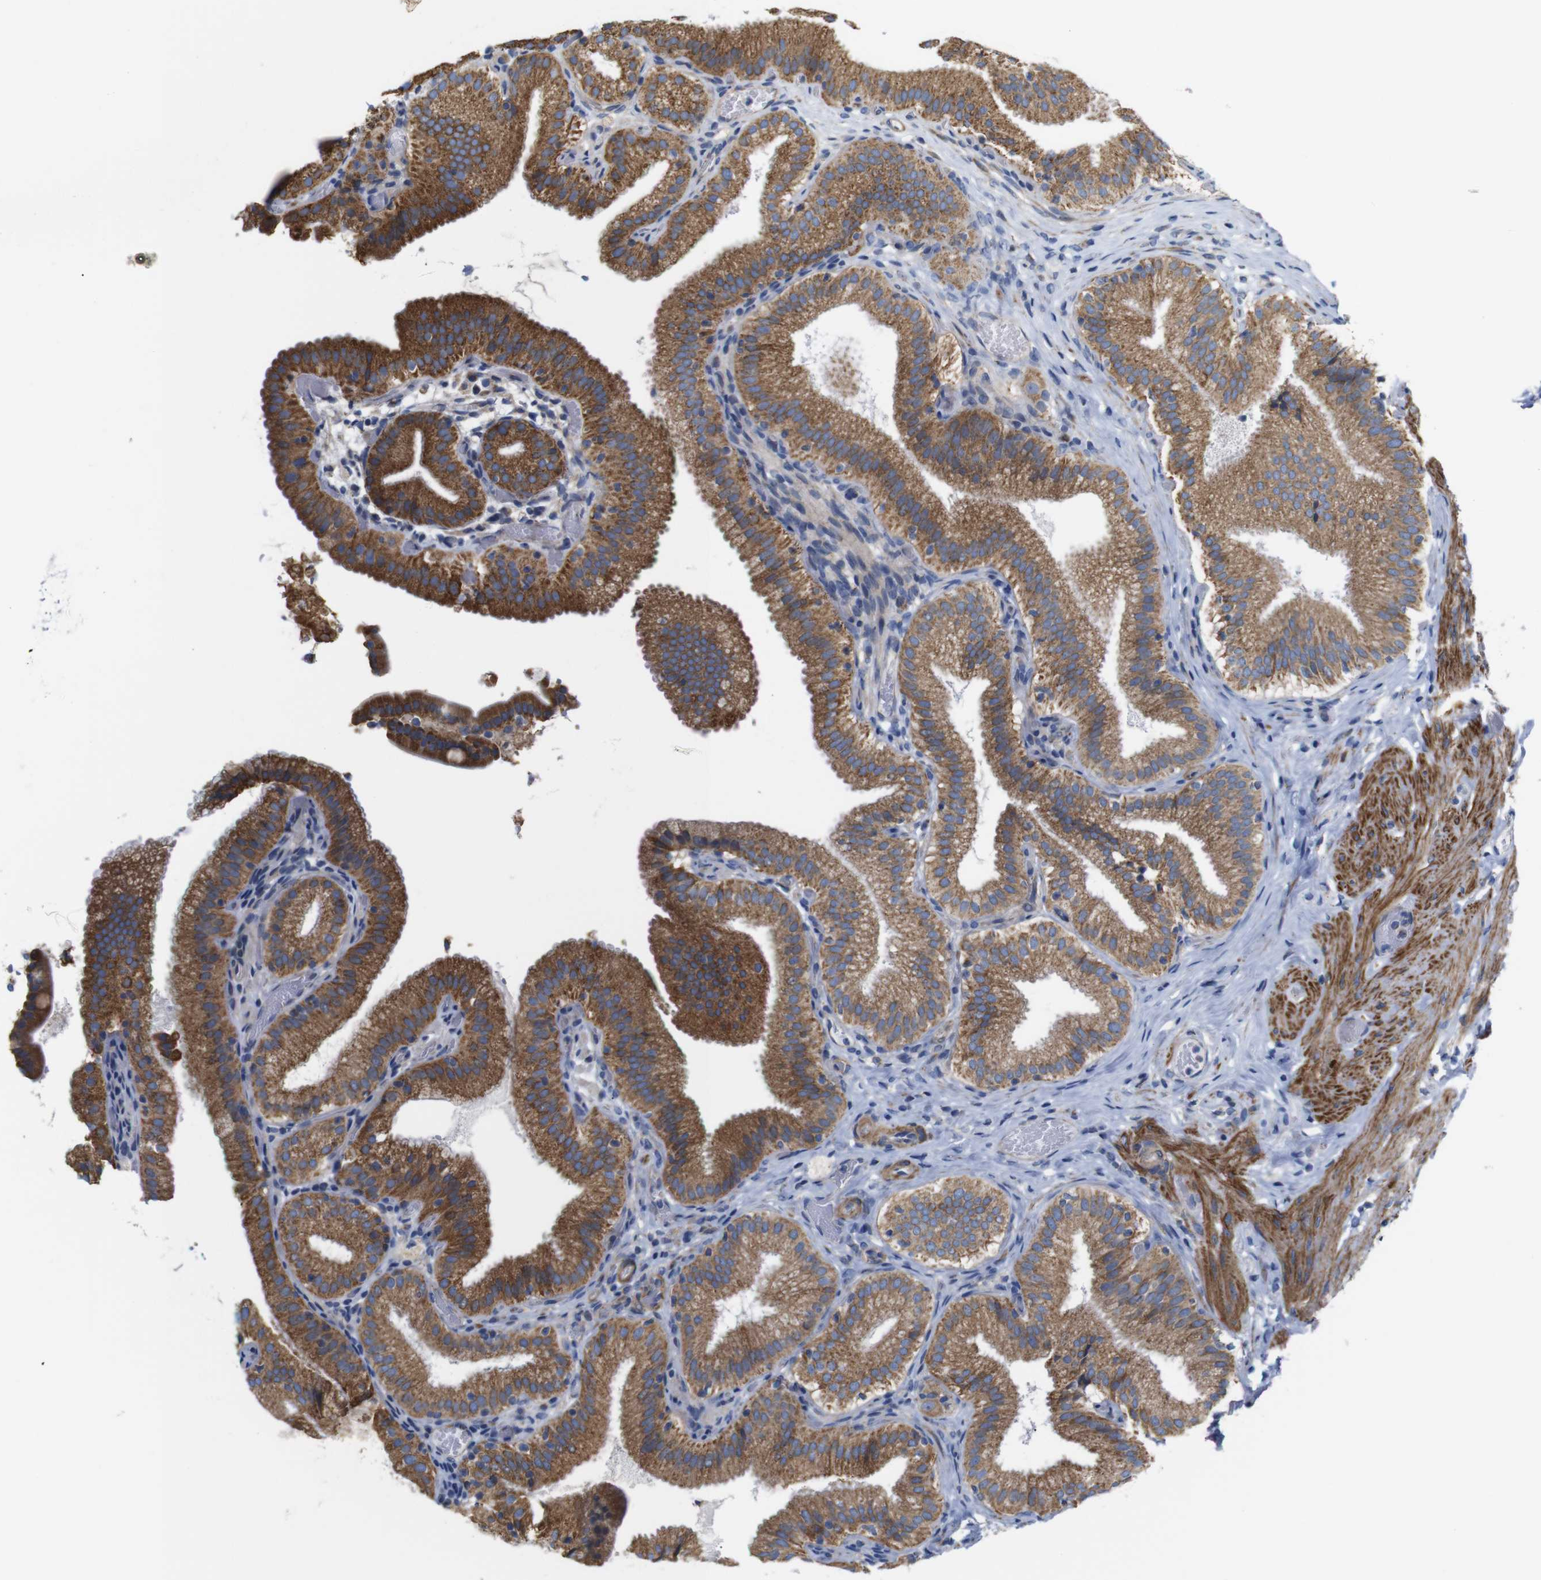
{"staining": {"intensity": "moderate", "quantity": ">75%", "location": "cytoplasmic/membranous"}, "tissue": "gallbladder", "cell_type": "Glandular cells", "image_type": "normal", "snomed": [{"axis": "morphology", "description": "Normal tissue, NOS"}, {"axis": "topography", "description": "Gallbladder"}], "caption": "Glandular cells exhibit medium levels of moderate cytoplasmic/membranous positivity in about >75% of cells in benign gallbladder.", "gene": "FAM171B", "patient": {"sex": "male", "age": 54}}